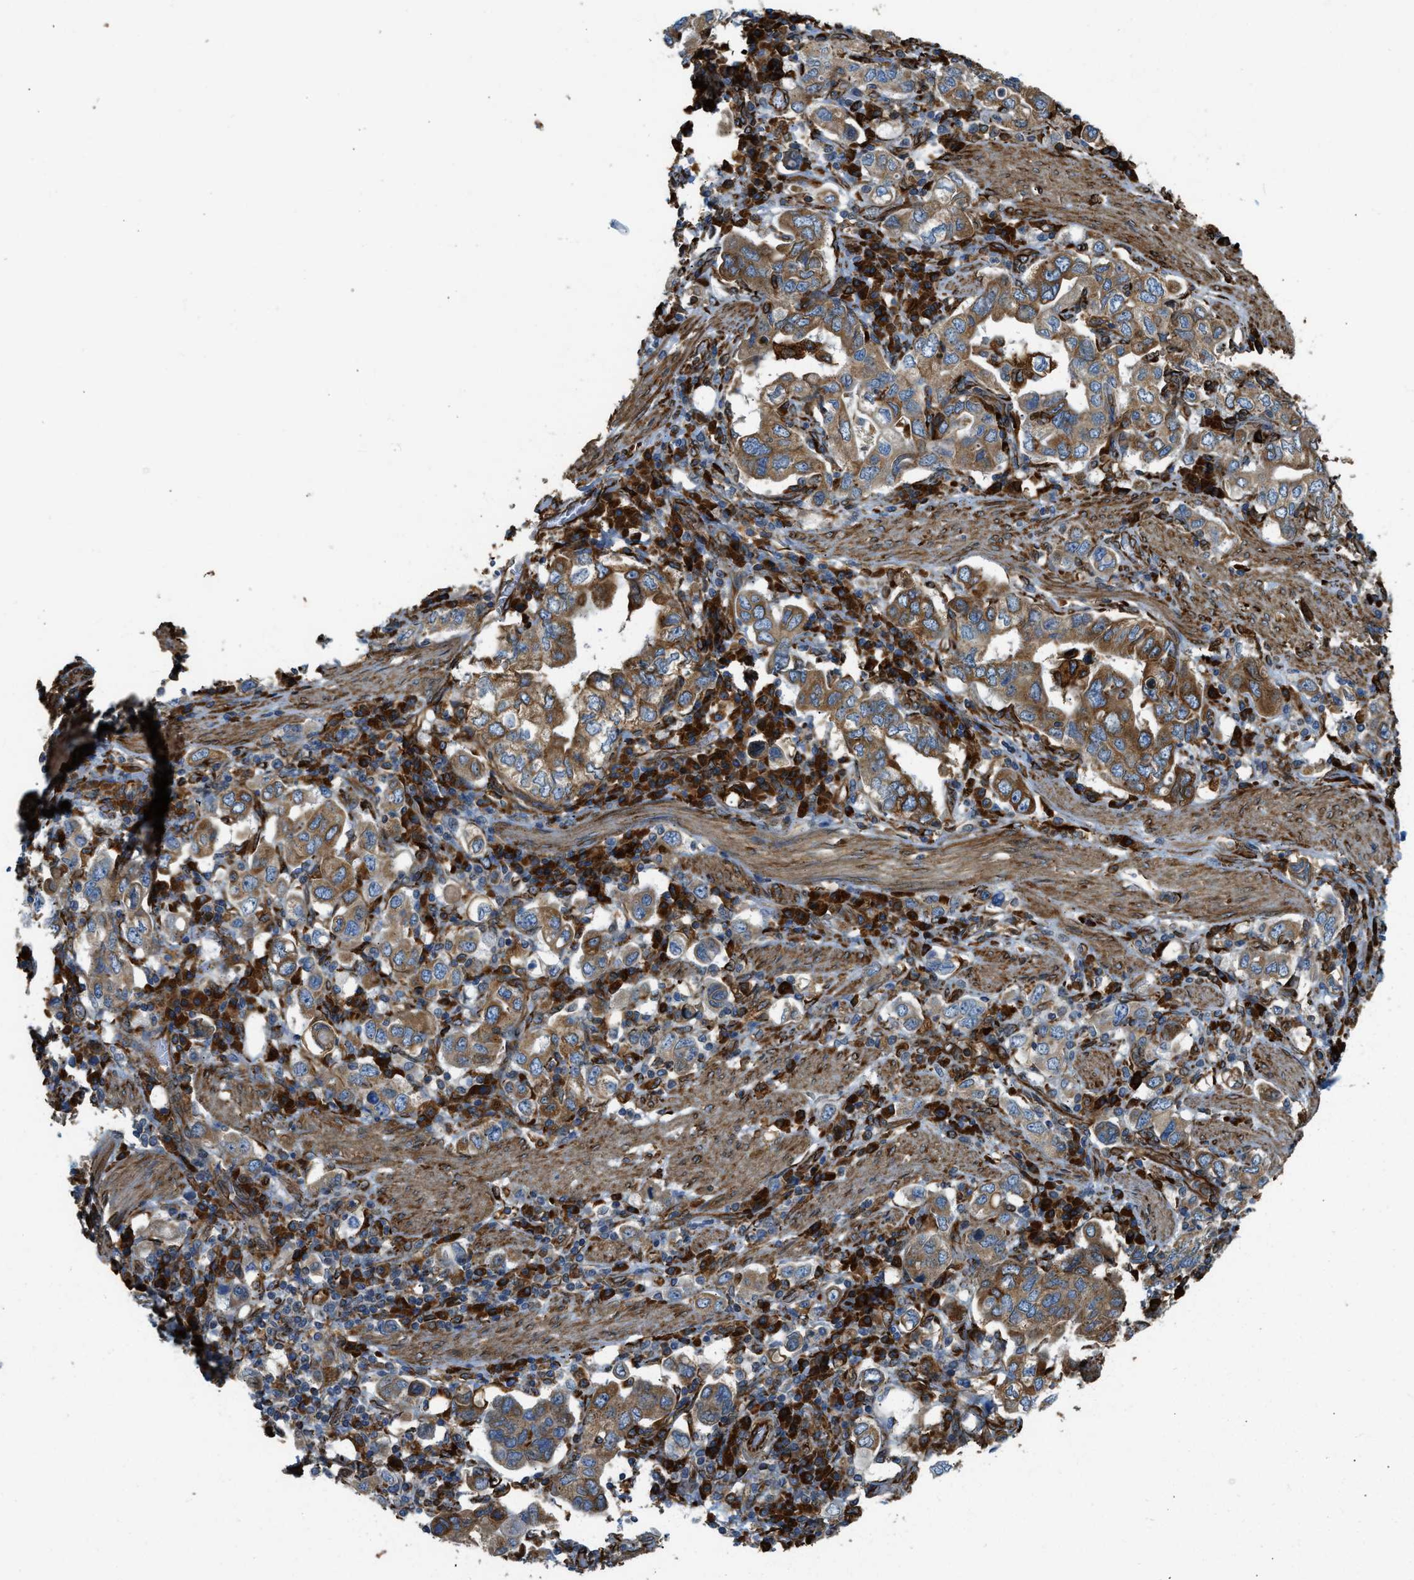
{"staining": {"intensity": "moderate", "quantity": ">75%", "location": "cytoplasmic/membranous"}, "tissue": "stomach cancer", "cell_type": "Tumor cells", "image_type": "cancer", "snomed": [{"axis": "morphology", "description": "Adenocarcinoma, NOS"}, {"axis": "topography", "description": "Stomach, upper"}], "caption": "Stomach cancer stained with IHC exhibits moderate cytoplasmic/membranous expression in about >75% of tumor cells.", "gene": "BEX3", "patient": {"sex": "male", "age": 62}}